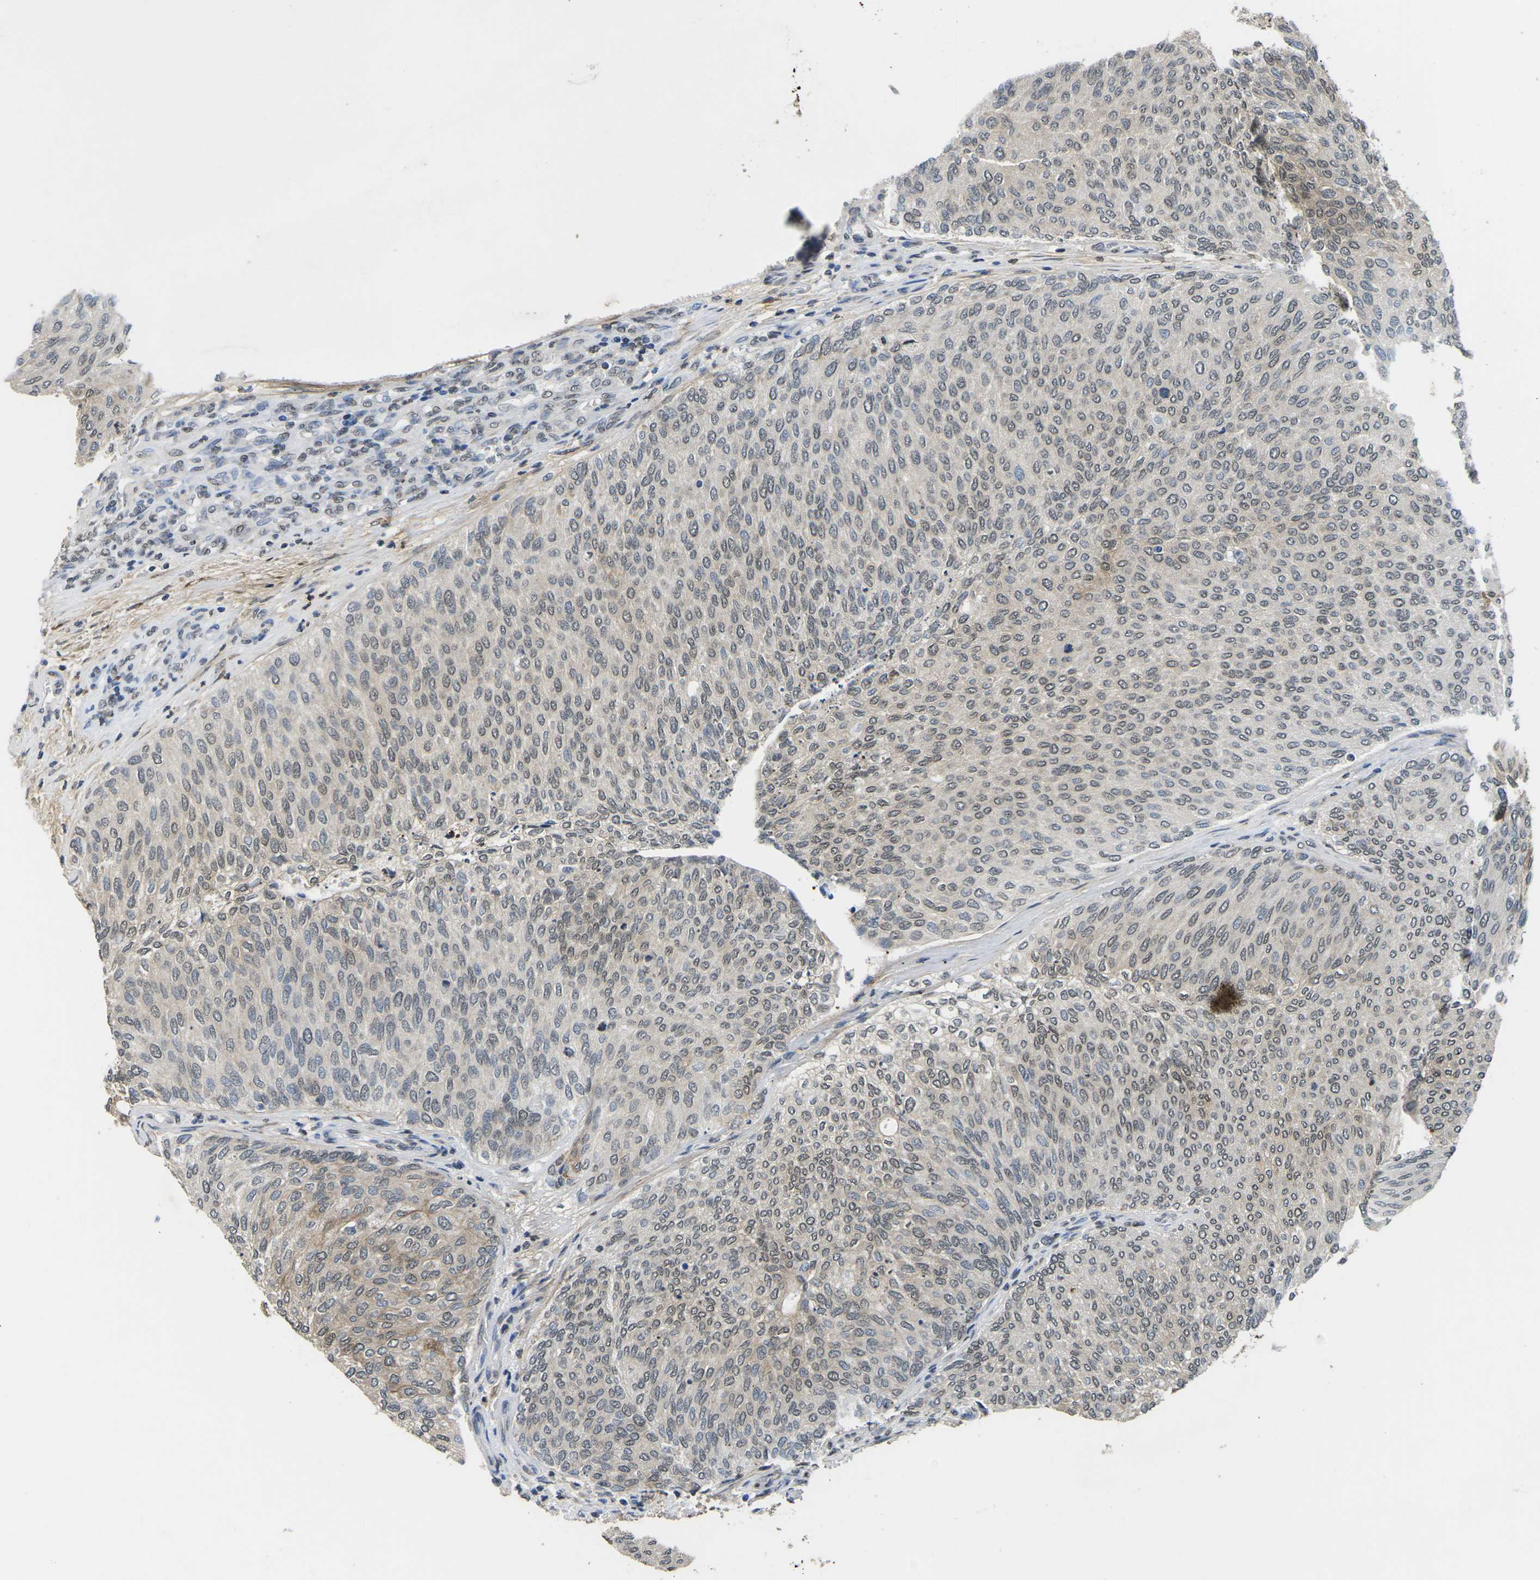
{"staining": {"intensity": "weak", "quantity": "25%-75%", "location": "cytoplasmic/membranous,nuclear"}, "tissue": "urothelial cancer", "cell_type": "Tumor cells", "image_type": "cancer", "snomed": [{"axis": "morphology", "description": "Urothelial carcinoma, Low grade"}, {"axis": "topography", "description": "Urinary bladder"}], "caption": "An image of human low-grade urothelial carcinoma stained for a protein shows weak cytoplasmic/membranous and nuclear brown staining in tumor cells.", "gene": "SCNN1B", "patient": {"sex": "female", "age": 79}}